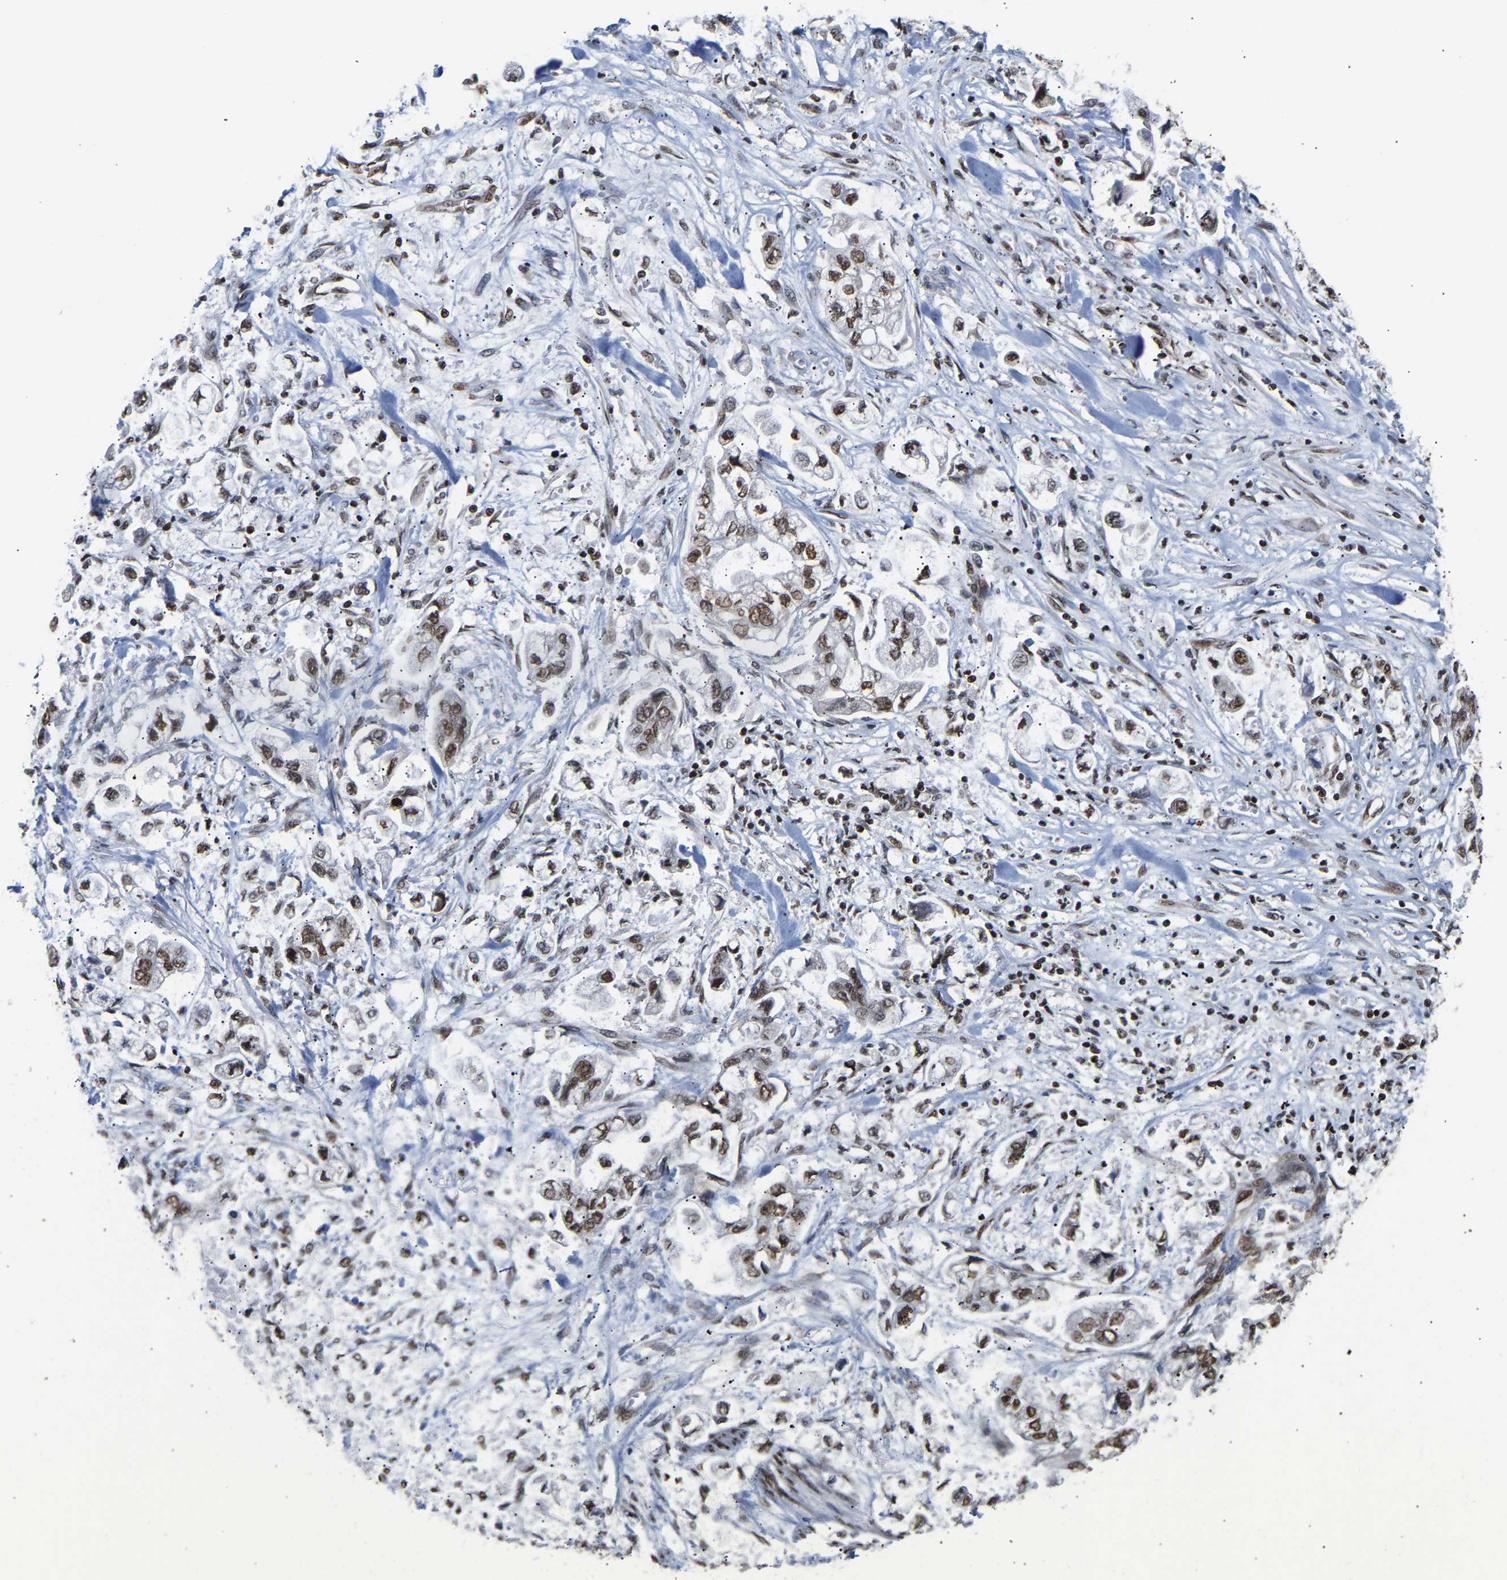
{"staining": {"intensity": "moderate", "quantity": ">75%", "location": "nuclear"}, "tissue": "stomach cancer", "cell_type": "Tumor cells", "image_type": "cancer", "snomed": [{"axis": "morphology", "description": "Normal tissue, NOS"}, {"axis": "morphology", "description": "Adenocarcinoma, NOS"}, {"axis": "topography", "description": "Stomach"}], "caption": "Protein expression analysis of human adenocarcinoma (stomach) reveals moderate nuclear staining in about >75% of tumor cells. (Brightfield microscopy of DAB IHC at high magnification).", "gene": "PSIP1", "patient": {"sex": "male", "age": 62}}